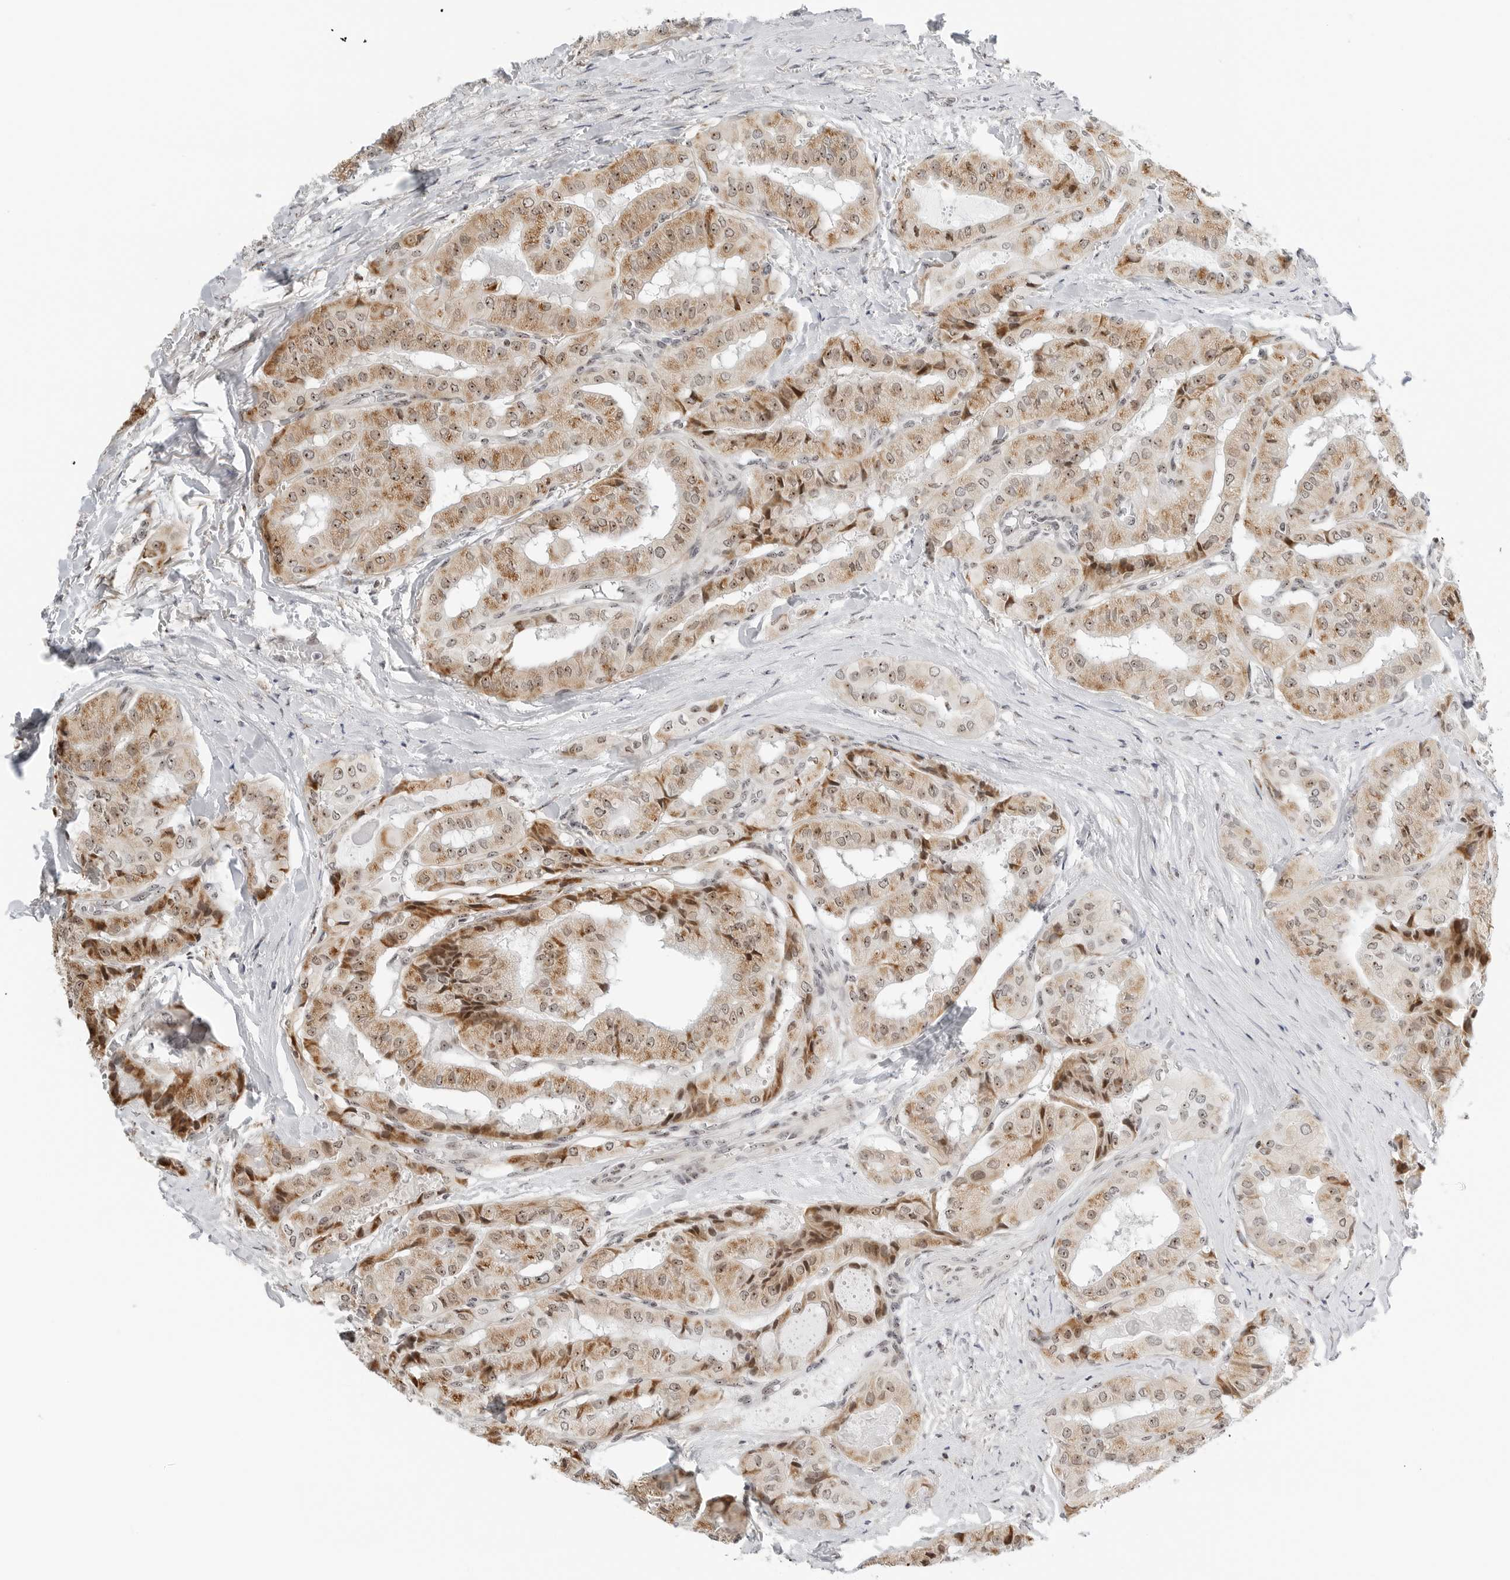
{"staining": {"intensity": "moderate", "quantity": ">75%", "location": "cytoplasmic/membranous,nuclear"}, "tissue": "thyroid cancer", "cell_type": "Tumor cells", "image_type": "cancer", "snomed": [{"axis": "morphology", "description": "Papillary adenocarcinoma, NOS"}, {"axis": "topography", "description": "Thyroid gland"}], "caption": "DAB immunohistochemical staining of thyroid papillary adenocarcinoma exhibits moderate cytoplasmic/membranous and nuclear protein expression in approximately >75% of tumor cells. Immunohistochemistry stains the protein in brown and the nuclei are stained blue.", "gene": "RIMKLA", "patient": {"sex": "female", "age": 59}}